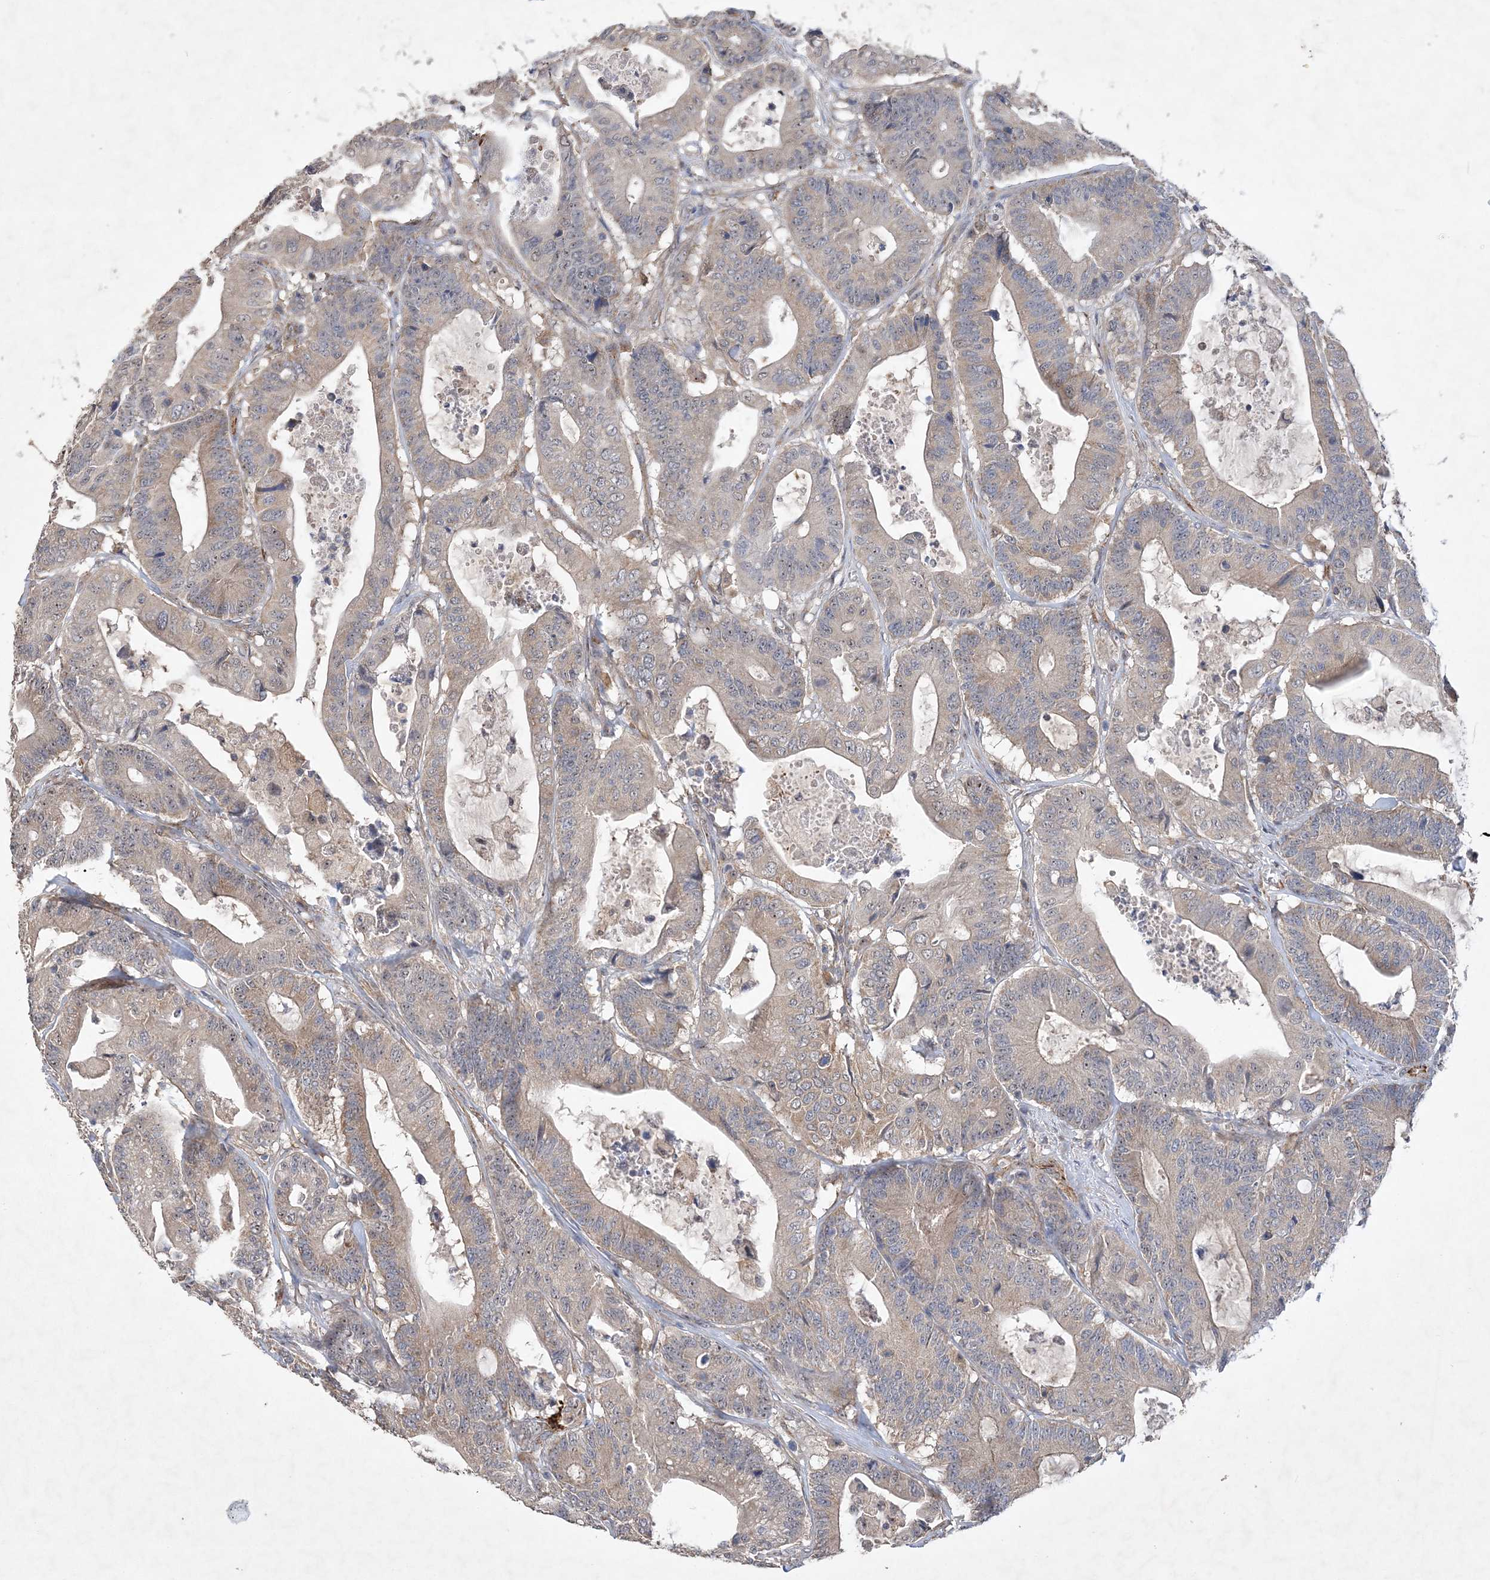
{"staining": {"intensity": "weak", "quantity": "25%-75%", "location": "cytoplasmic/membranous"}, "tissue": "colorectal cancer", "cell_type": "Tumor cells", "image_type": "cancer", "snomed": [{"axis": "morphology", "description": "Adenocarcinoma, NOS"}, {"axis": "topography", "description": "Colon"}], "caption": "Colorectal cancer (adenocarcinoma) stained with a protein marker exhibits weak staining in tumor cells.", "gene": "FEZ2", "patient": {"sex": "female", "age": 84}}